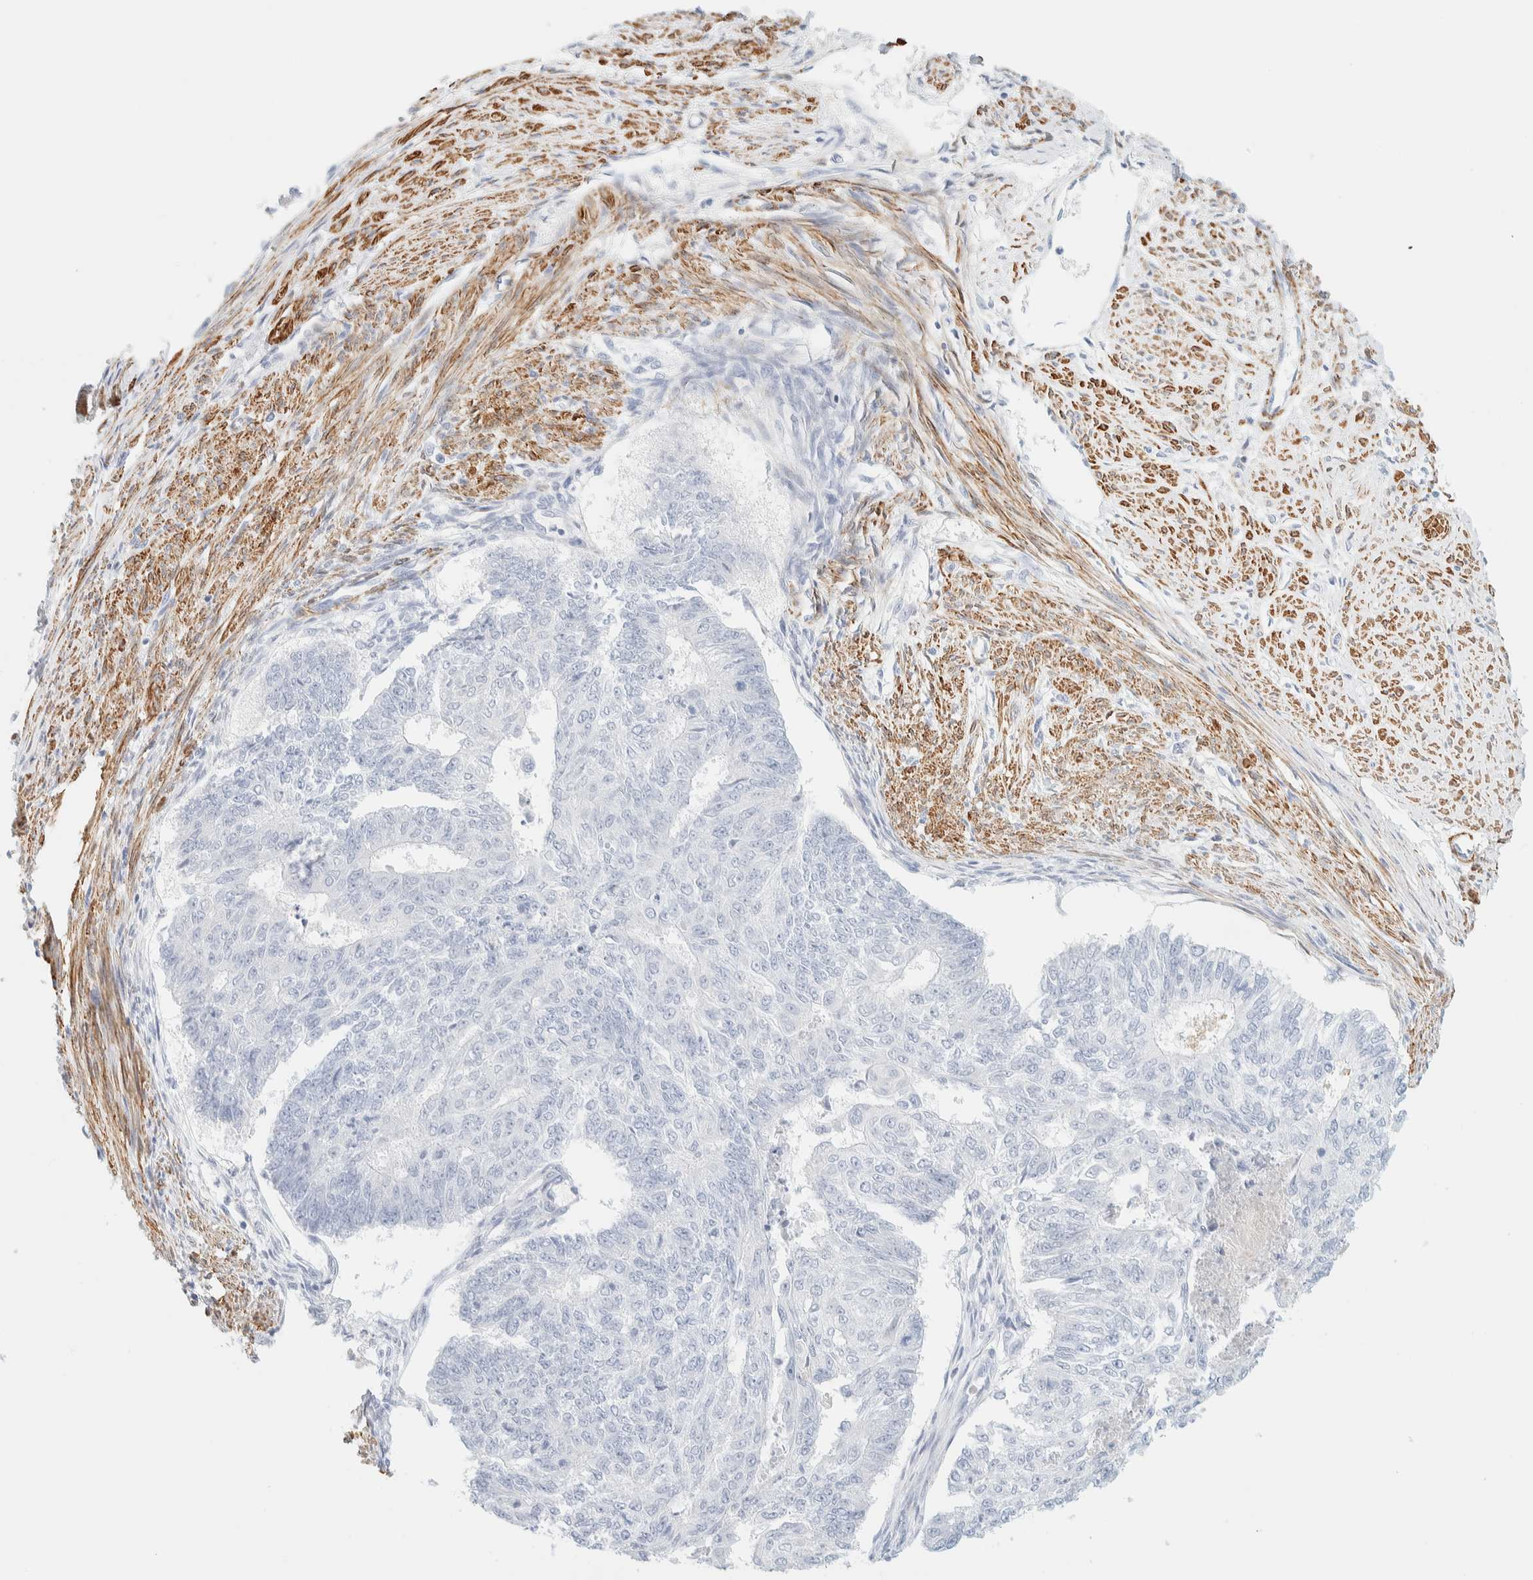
{"staining": {"intensity": "negative", "quantity": "none", "location": "none"}, "tissue": "endometrial cancer", "cell_type": "Tumor cells", "image_type": "cancer", "snomed": [{"axis": "morphology", "description": "Adenocarcinoma, NOS"}, {"axis": "topography", "description": "Endometrium"}], "caption": "Endometrial cancer (adenocarcinoma) stained for a protein using immunohistochemistry (IHC) reveals no expression tumor cells.", "gene": "AFMID", "patient": {"sex": "female", "age": 32}}